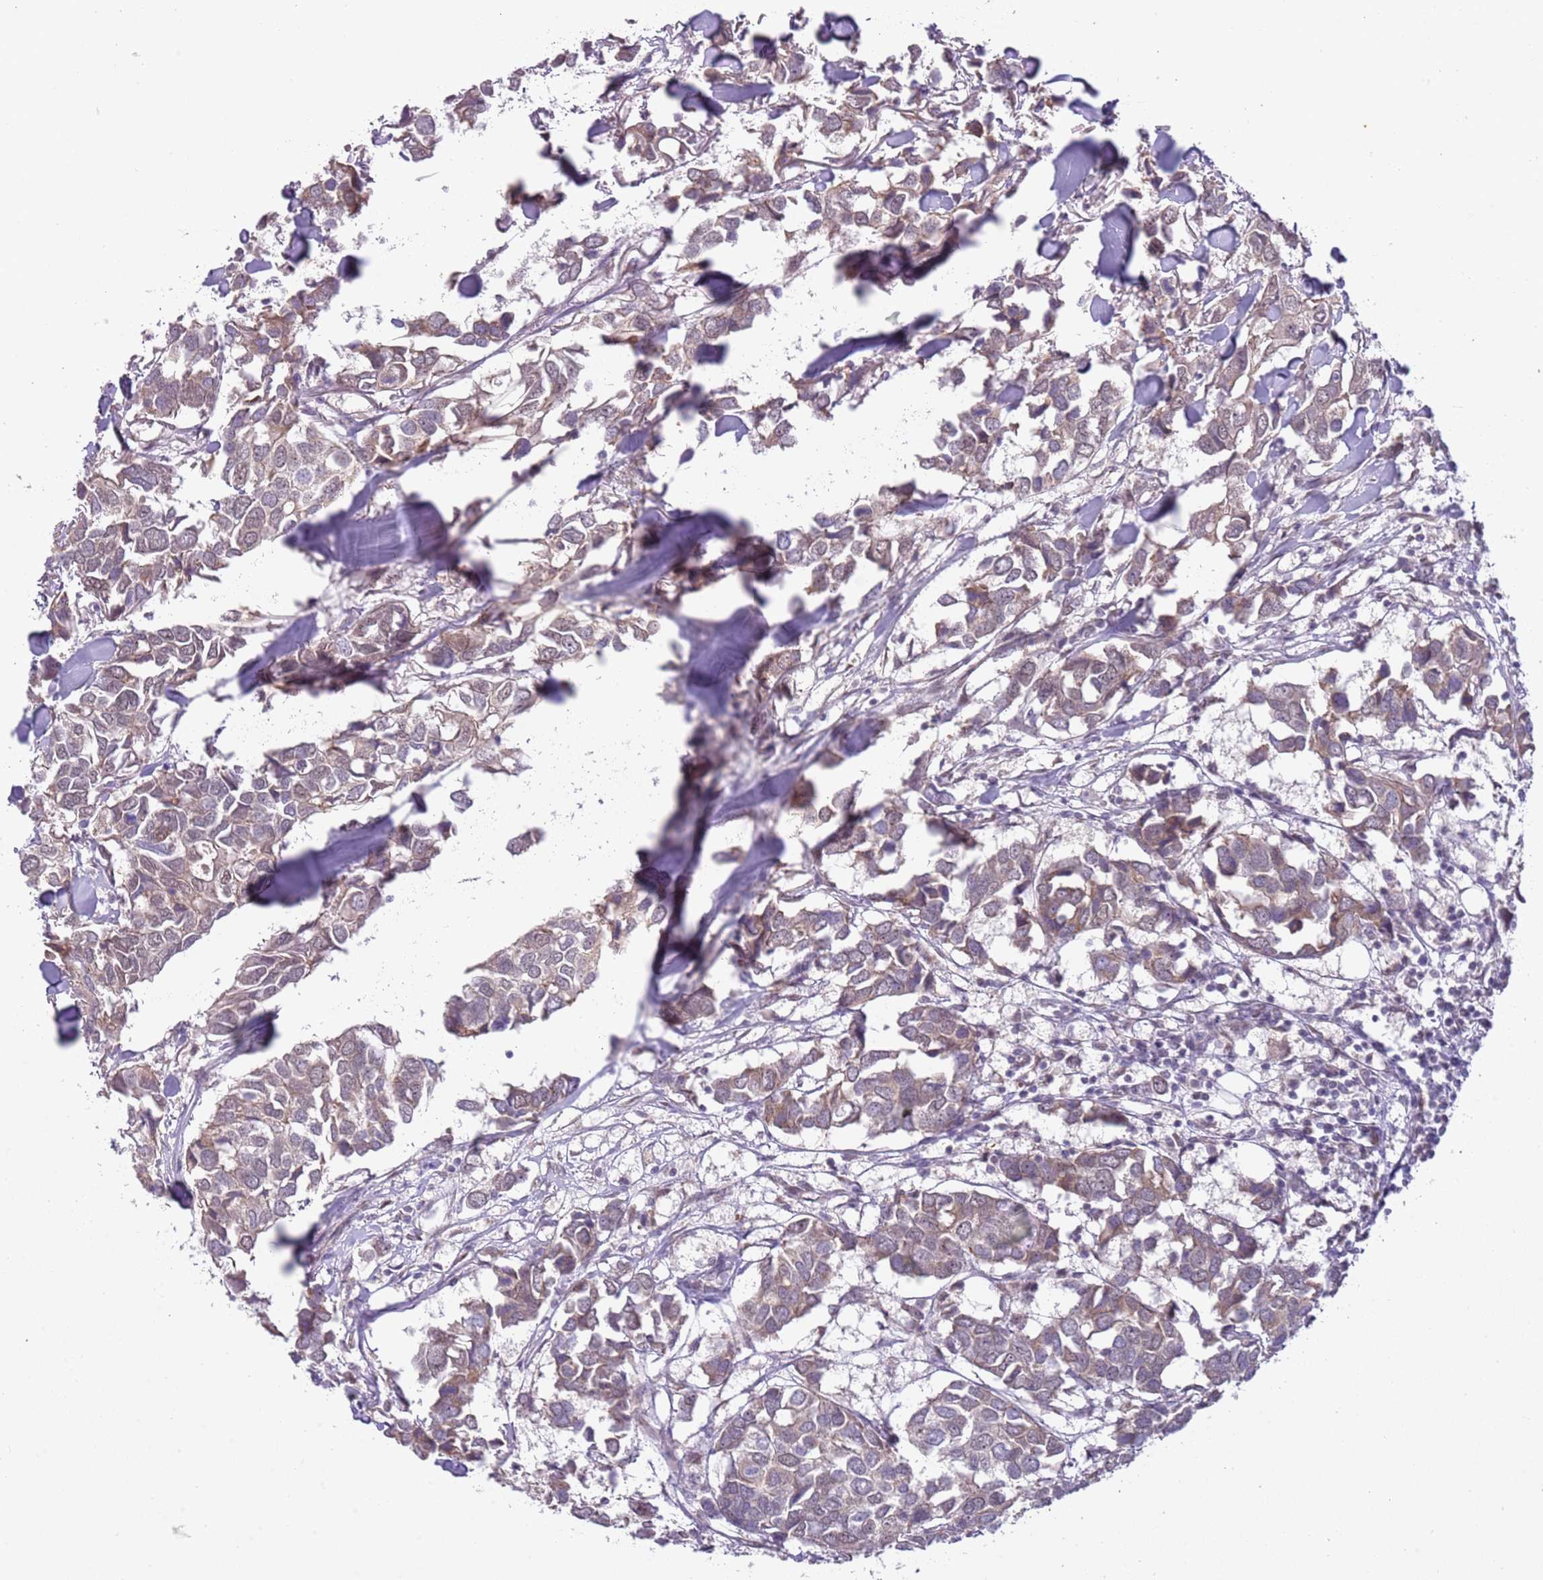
{"staining": {"intensity": "weak", "quantity": ">75%", "location": "cytoplasmic/membranous"}, "tissue": "breast cancer", "cell_type": "Tumor cells", "image_type": "cancer", "snomed": [{"axis": "morphology", "description": "Duct carcinoma"}, {"axis": "topography", "description": "Breast"}], "caption": "This is an image of immunohistochemistry (IHC) staining of invasive ductal carcinoma (breast), which shows weak positivity in the cytoplasmic/membranous of tumor cells.", "gene": "TM2D1", "patient": {"sex": "female", "age": 83}}